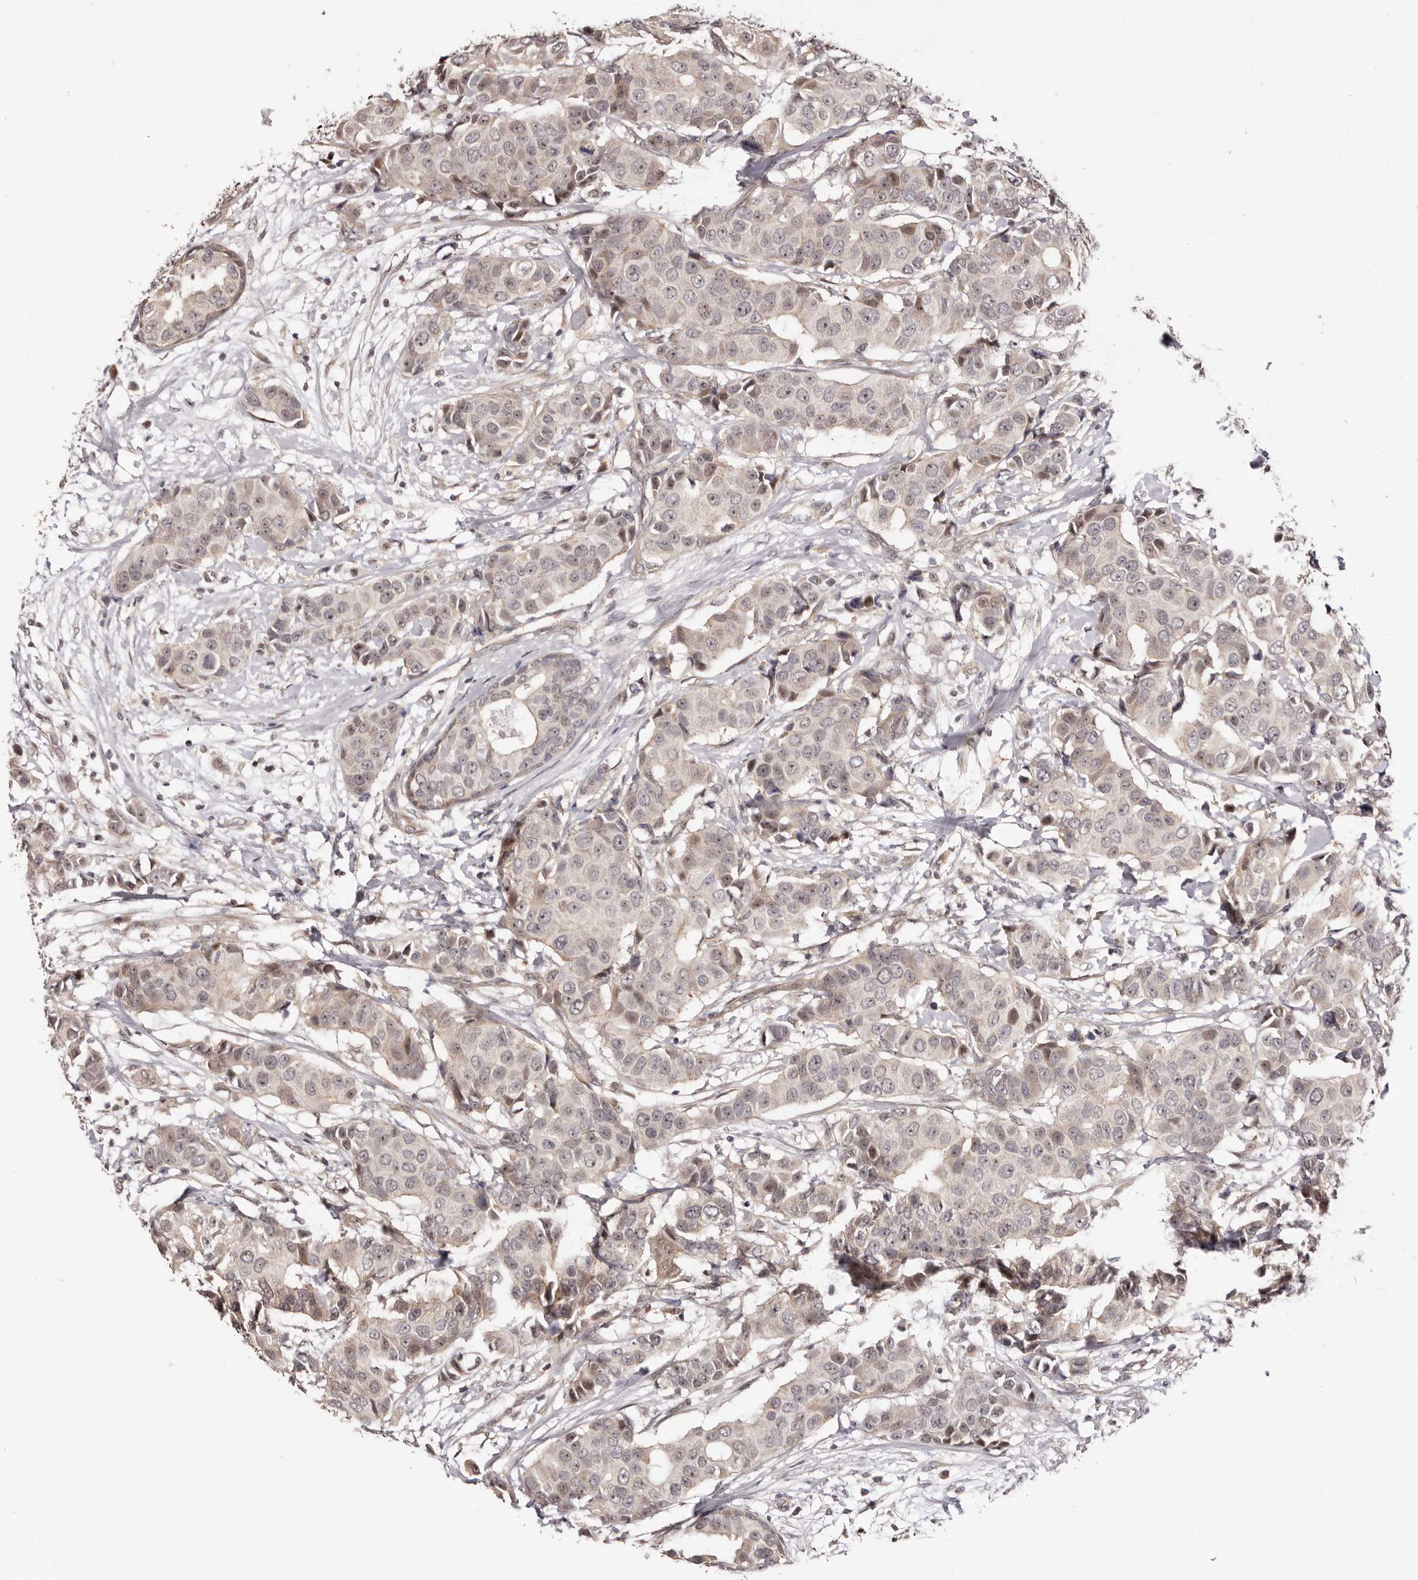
{"staining": {"intensity": "weak", "quantity": "<25%", "location": "cytoplasmic/membranous,nuclear"}, "tissue": "breast cancer", "cell_type": "Tumor cells", "image_type": "cancer", "snomed": [{"axis": "morphology", "description": "Normal tissue, NOS"}, {"axis": "morphology", "description": "Duct carcinoma"}, {"axis": "topography", "description": "Breast"}], "caption": "Invasive ductal carcinoma (breast) was stained to show a protein in brown. There is no significant expression in tumor cells. Brightfield microscopy of immunohistochemistry (IHC) stained with DAB (brown) and hematoxylin (blue), captured at high magnification.", "gene": "NOL12", "patient": {"sex": "female", "age": 39}}